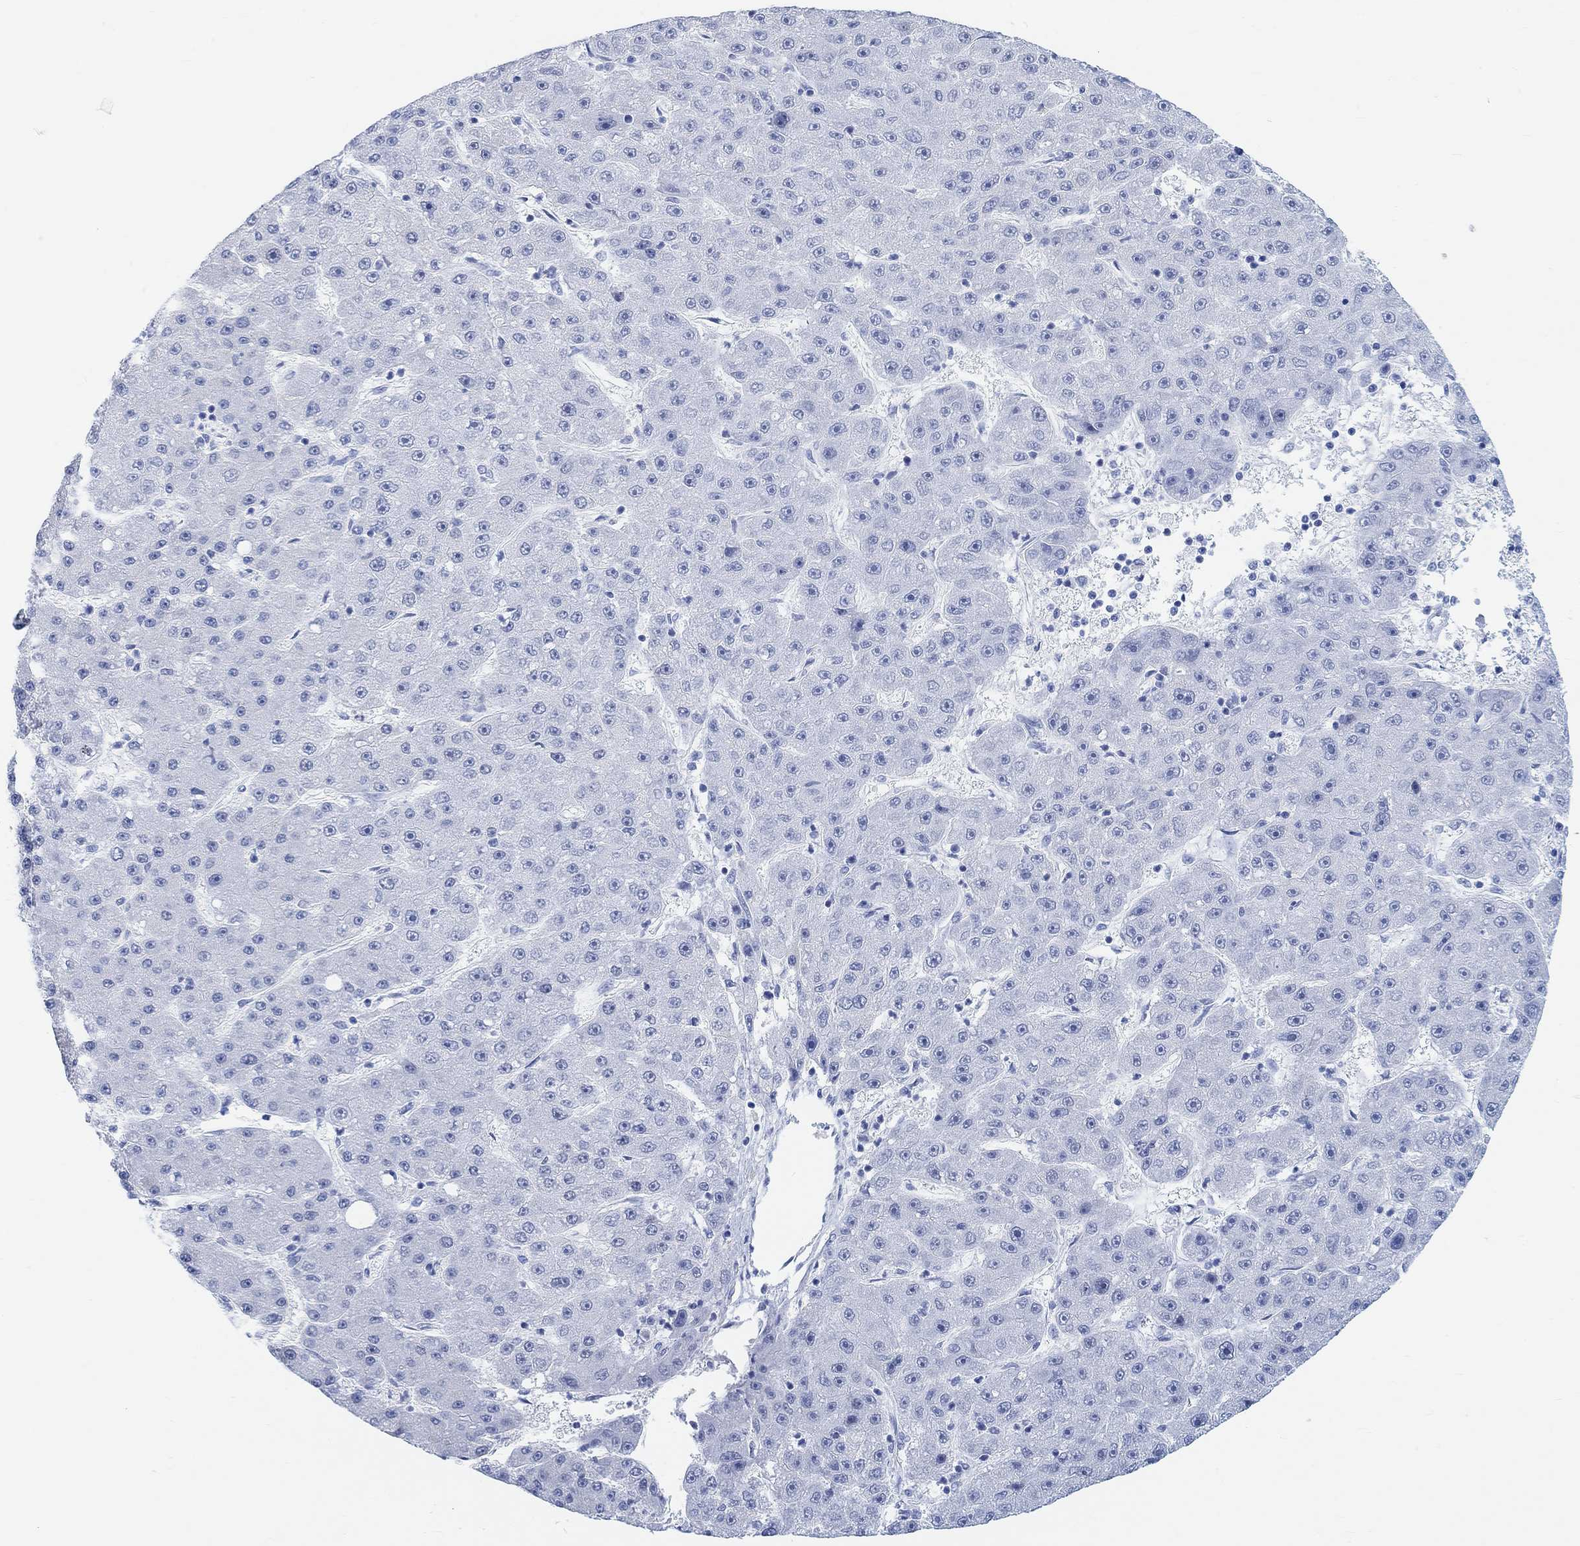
{"staining": {"intensity": "negative", "quantity": "none", "location": "none"}, "tissue": "liver cancer", "cell_type": "Tumor cells", "image_type": "cancer", "snomed": [{"axis": "morphology", "description": "Carcinoma, Hepatocellular, NOS"}, {"axis": "topography", "description": "Liver"}], "caption": "An IHC photomicrograph of hepatocellular carcinoma (liver) is shown. There is no staining in tumor cells of hepatocellular carcinoma (liver).", "gene": "ENO4", "patient": {"sex": "male", "age": 67}}